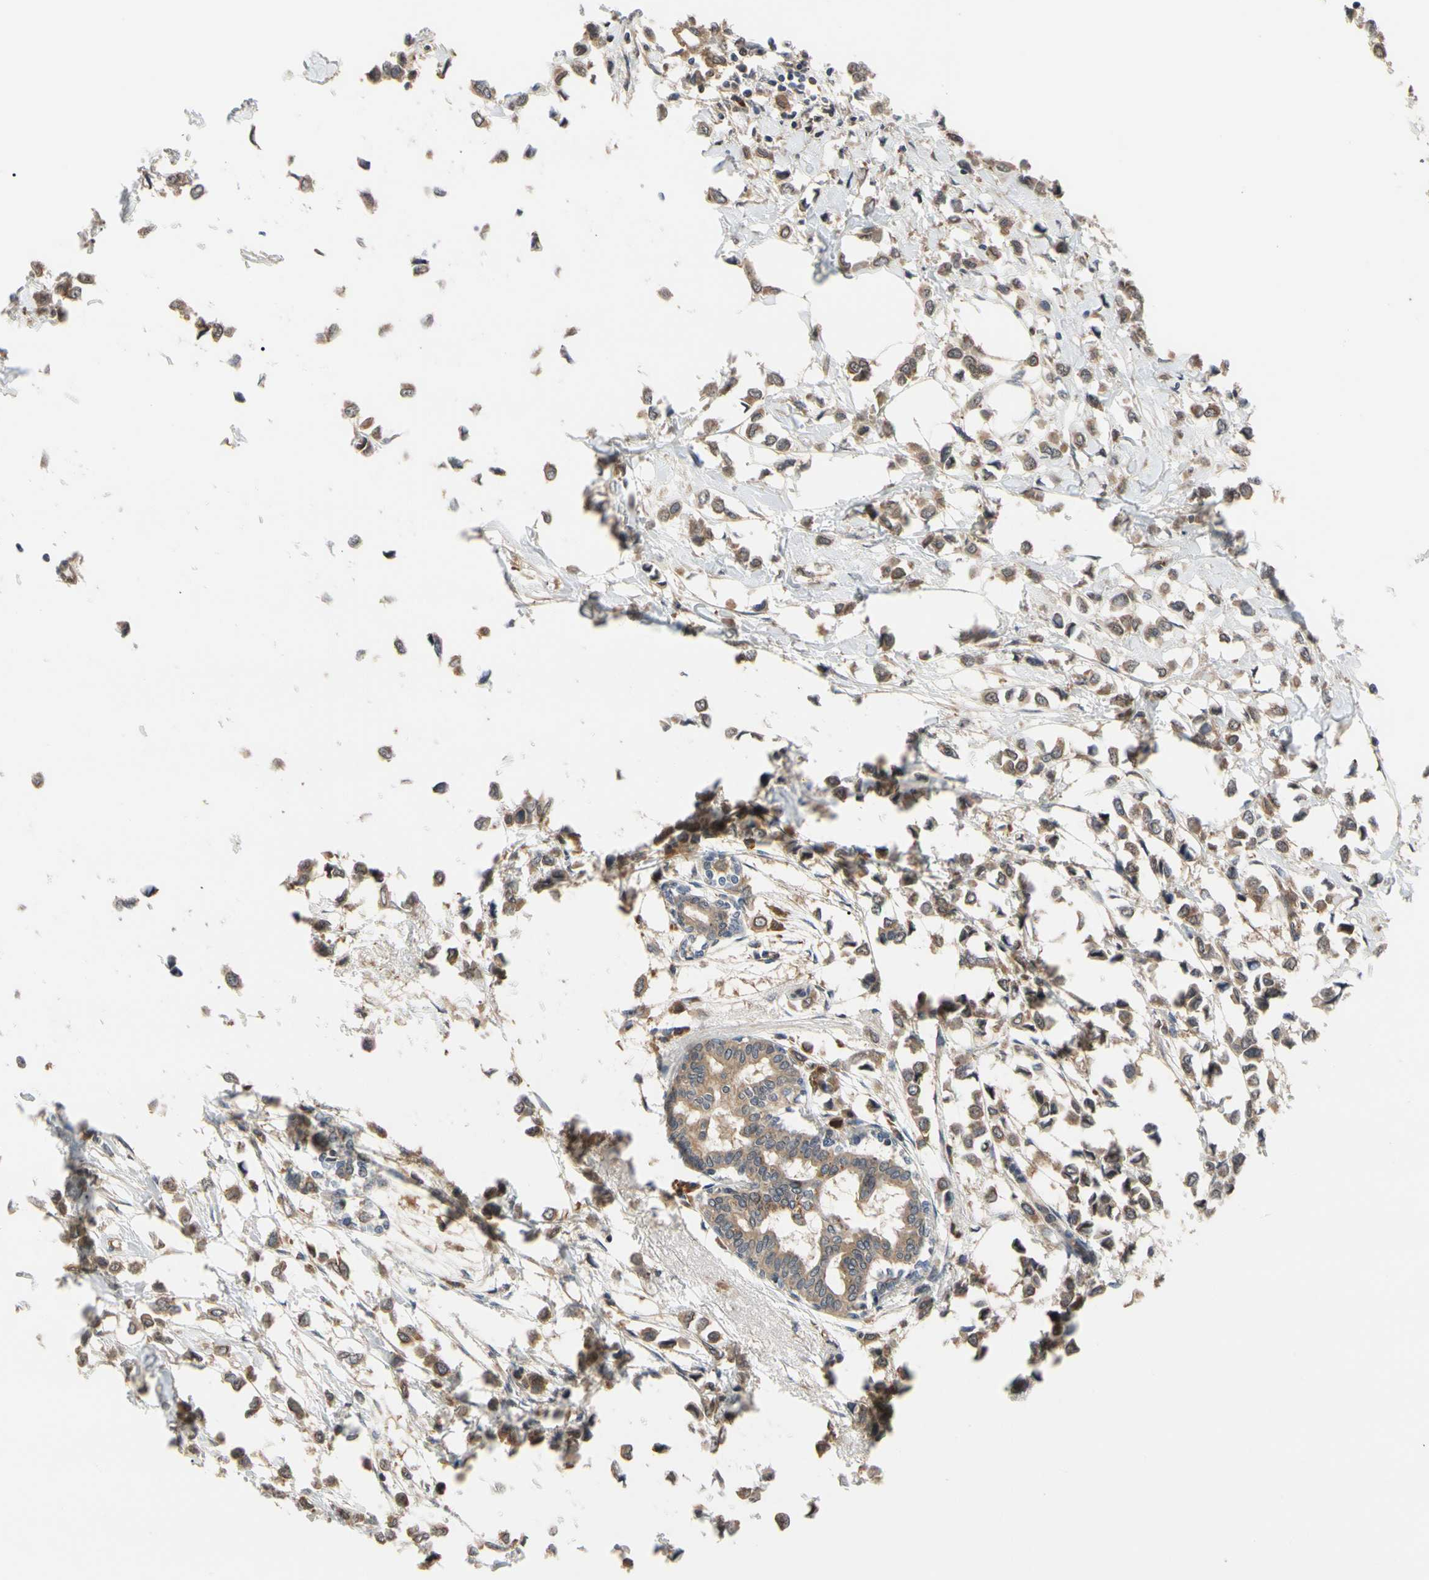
{"staining": {"intensity": "moderate", "quantity": ">75%", "location": "cytoplasmic/membranous"}, "tissue": "breast cancer", "cell_type": "Tumor cells", "image_type": "cancer", "snomed": [{"axis": "morphology", "description": "Lobular carcinoma"}, {"axis": "topography", "description": "Breast"}], "caption": "Immunohistochemistry (IHC) photomicrograph of breast cancer stained for a protein (brown), which demonstrates medium levels of moderate cytoplasmic/membranous positivity in about >75% of tumor cells.", "gene": "CYTIP", "patient": {"sex": "female", "age": 51}}